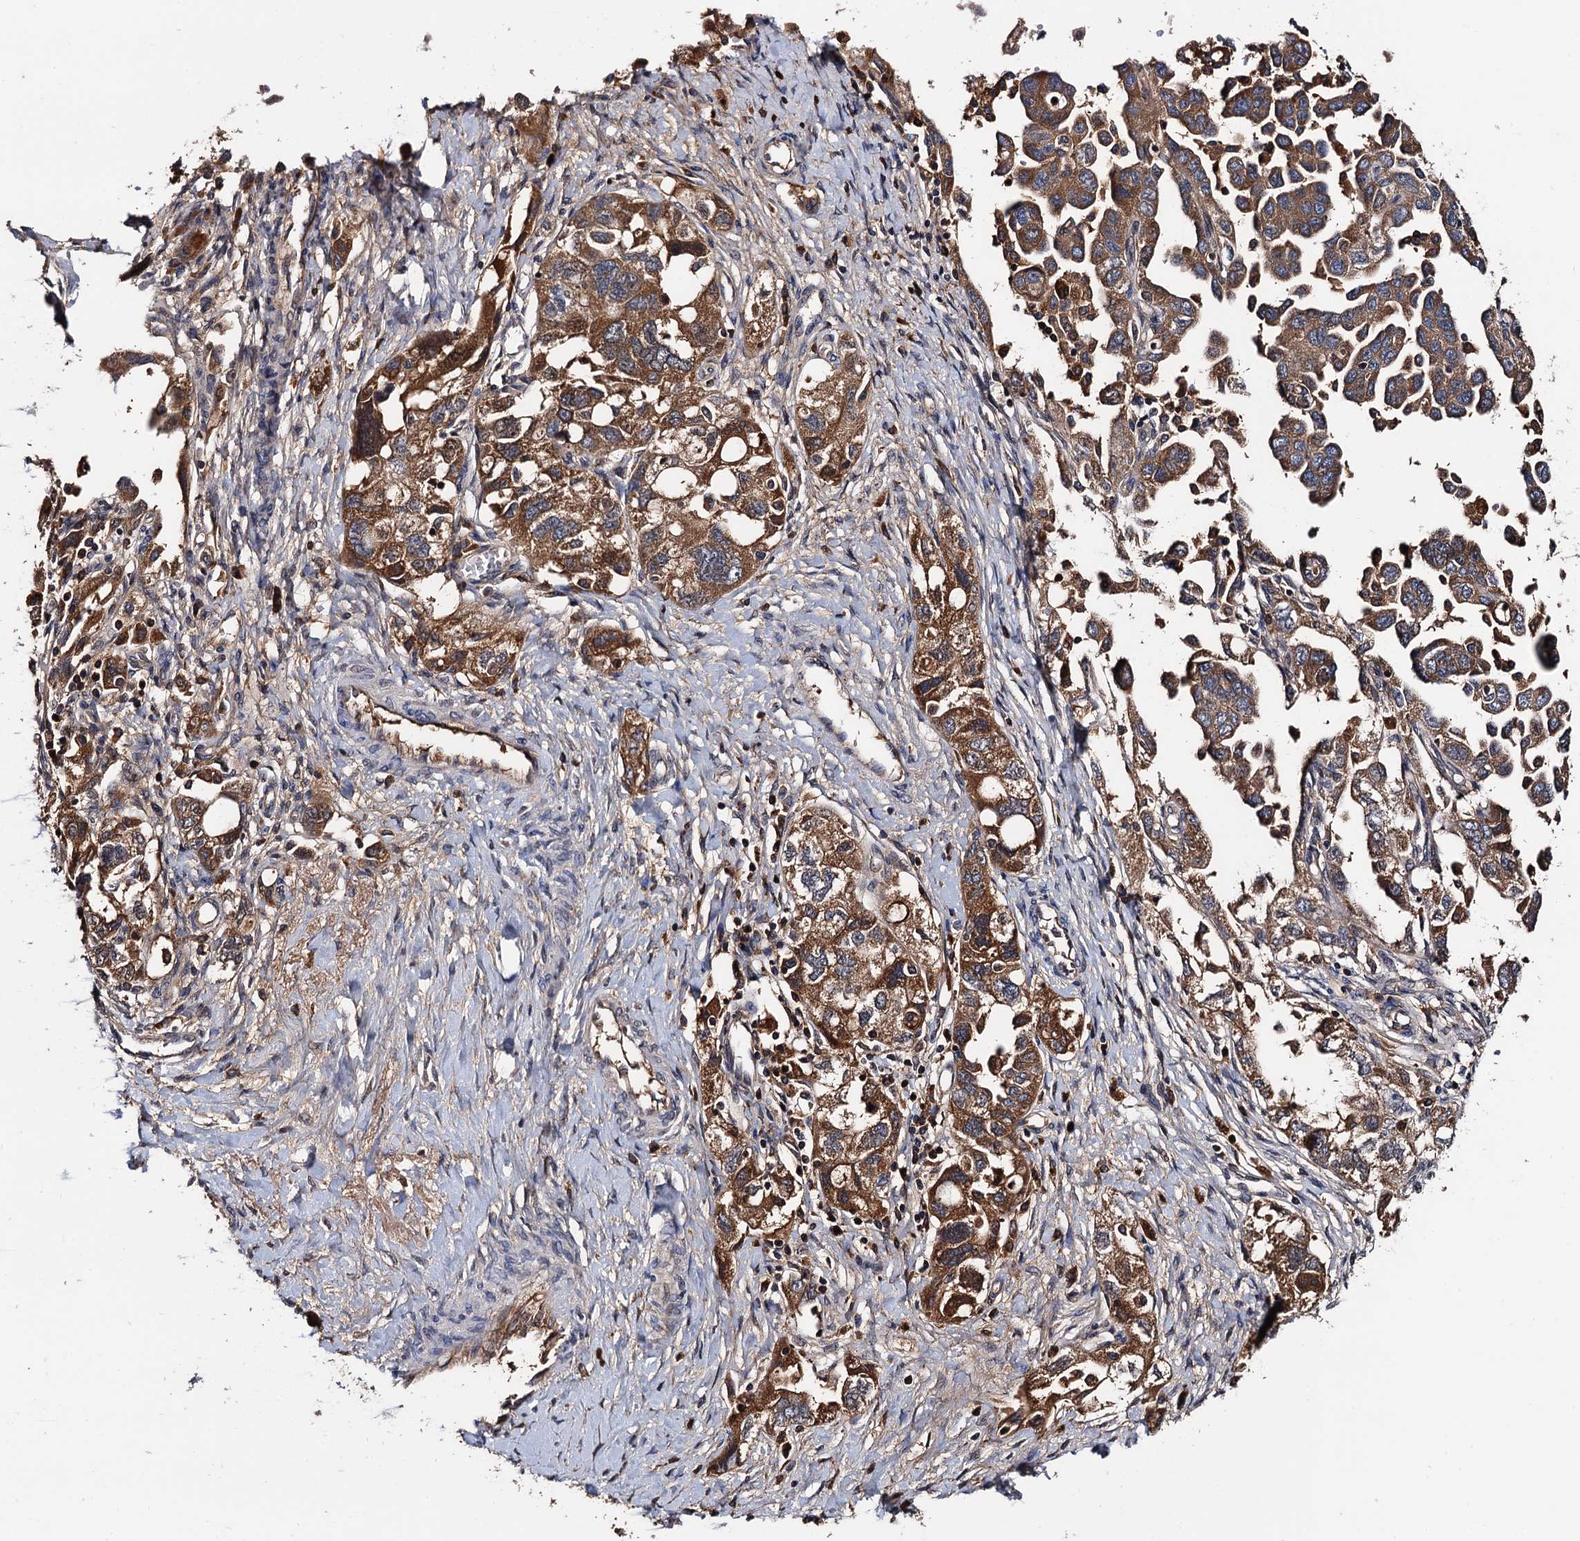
{"staining": {"intensity": "moderate", "quantity": ">75%", "location": "cytoplasmic/membranous"}, "tissue": "ovarian cancer", "cell_type": "Tumor cells", "image_type": "cancer", "snomed": [{"axis": "morphology", "description": "Carcinoma, NOS"}, {"axis": "morphology", "description": "Cystadenocarcinoma, serous, NOS"}, {"axis": "topography", "description": "Ovary"}], "caption": "Immunohistochemical staining of human ovarian serous cystadenocarcinoma demonstrates moderate cytoplasmic/membranous protein staining in about >75% of tumor cells.", "gene": "RGS11", "patient": {"sex": "female", "age": 69}}